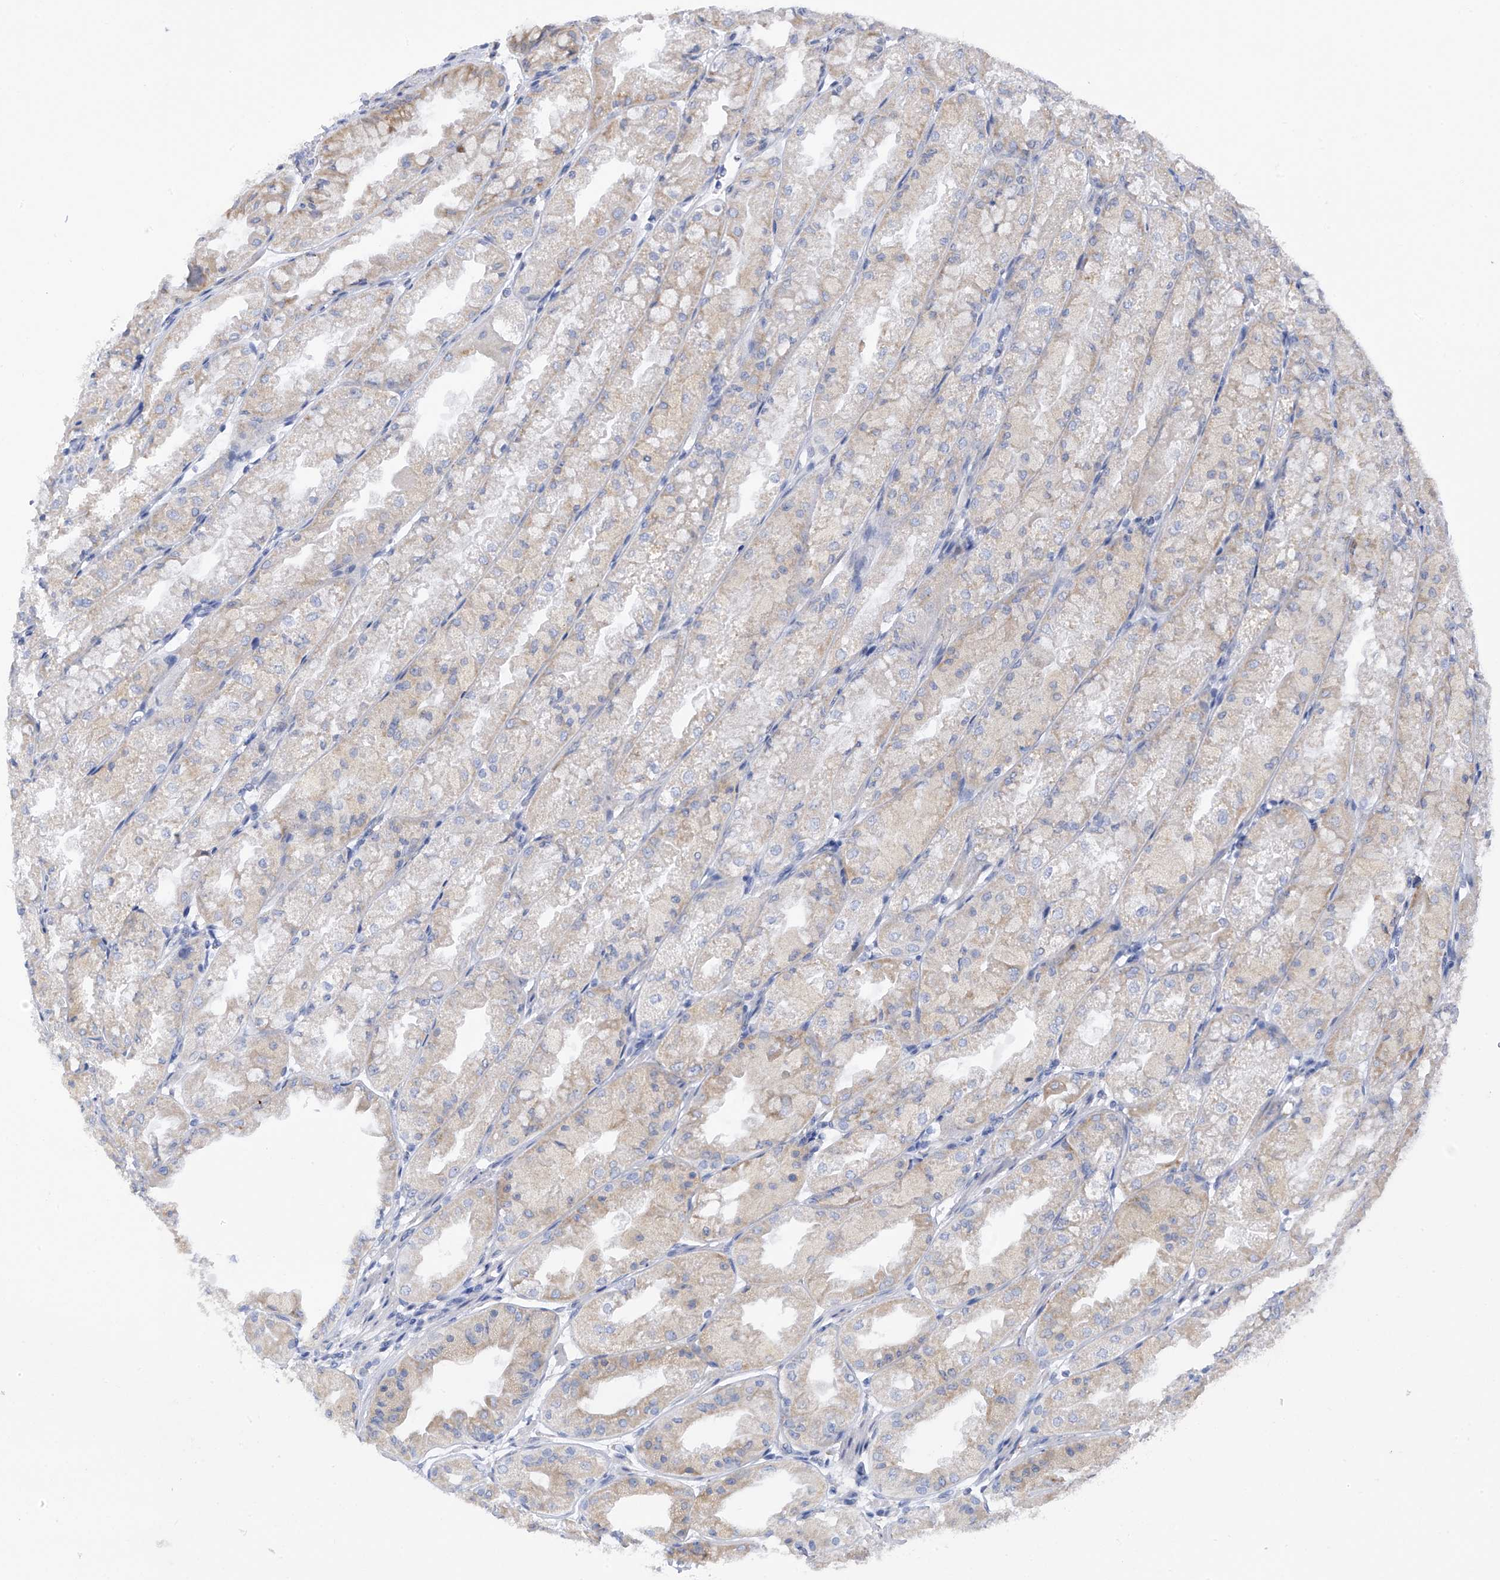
{"staining": {"intensity": "weak", "quantity": "25%-75%", "location": "cytoplasmic/membranous"}, "tissue": "stomach", "cell_type": "Glandular cells", "image_type": "normal", "snomed": [{"axis": "morphology", "description": "Normal tissue, NOS"}, {"axis": "topography", "description": "Stomach, upper"}], "caption": "Weak cytoplasmic/membranous expression is appreciated in about 25%-75% of glandular cells in unremarkable stomach. The protein is stained brown, and the nuclei are stained in blue (DAB IHC with brightfield microscopy, high magnification).", "gene": "RCN2", "patient": {"sex": "male", "age": 47}}